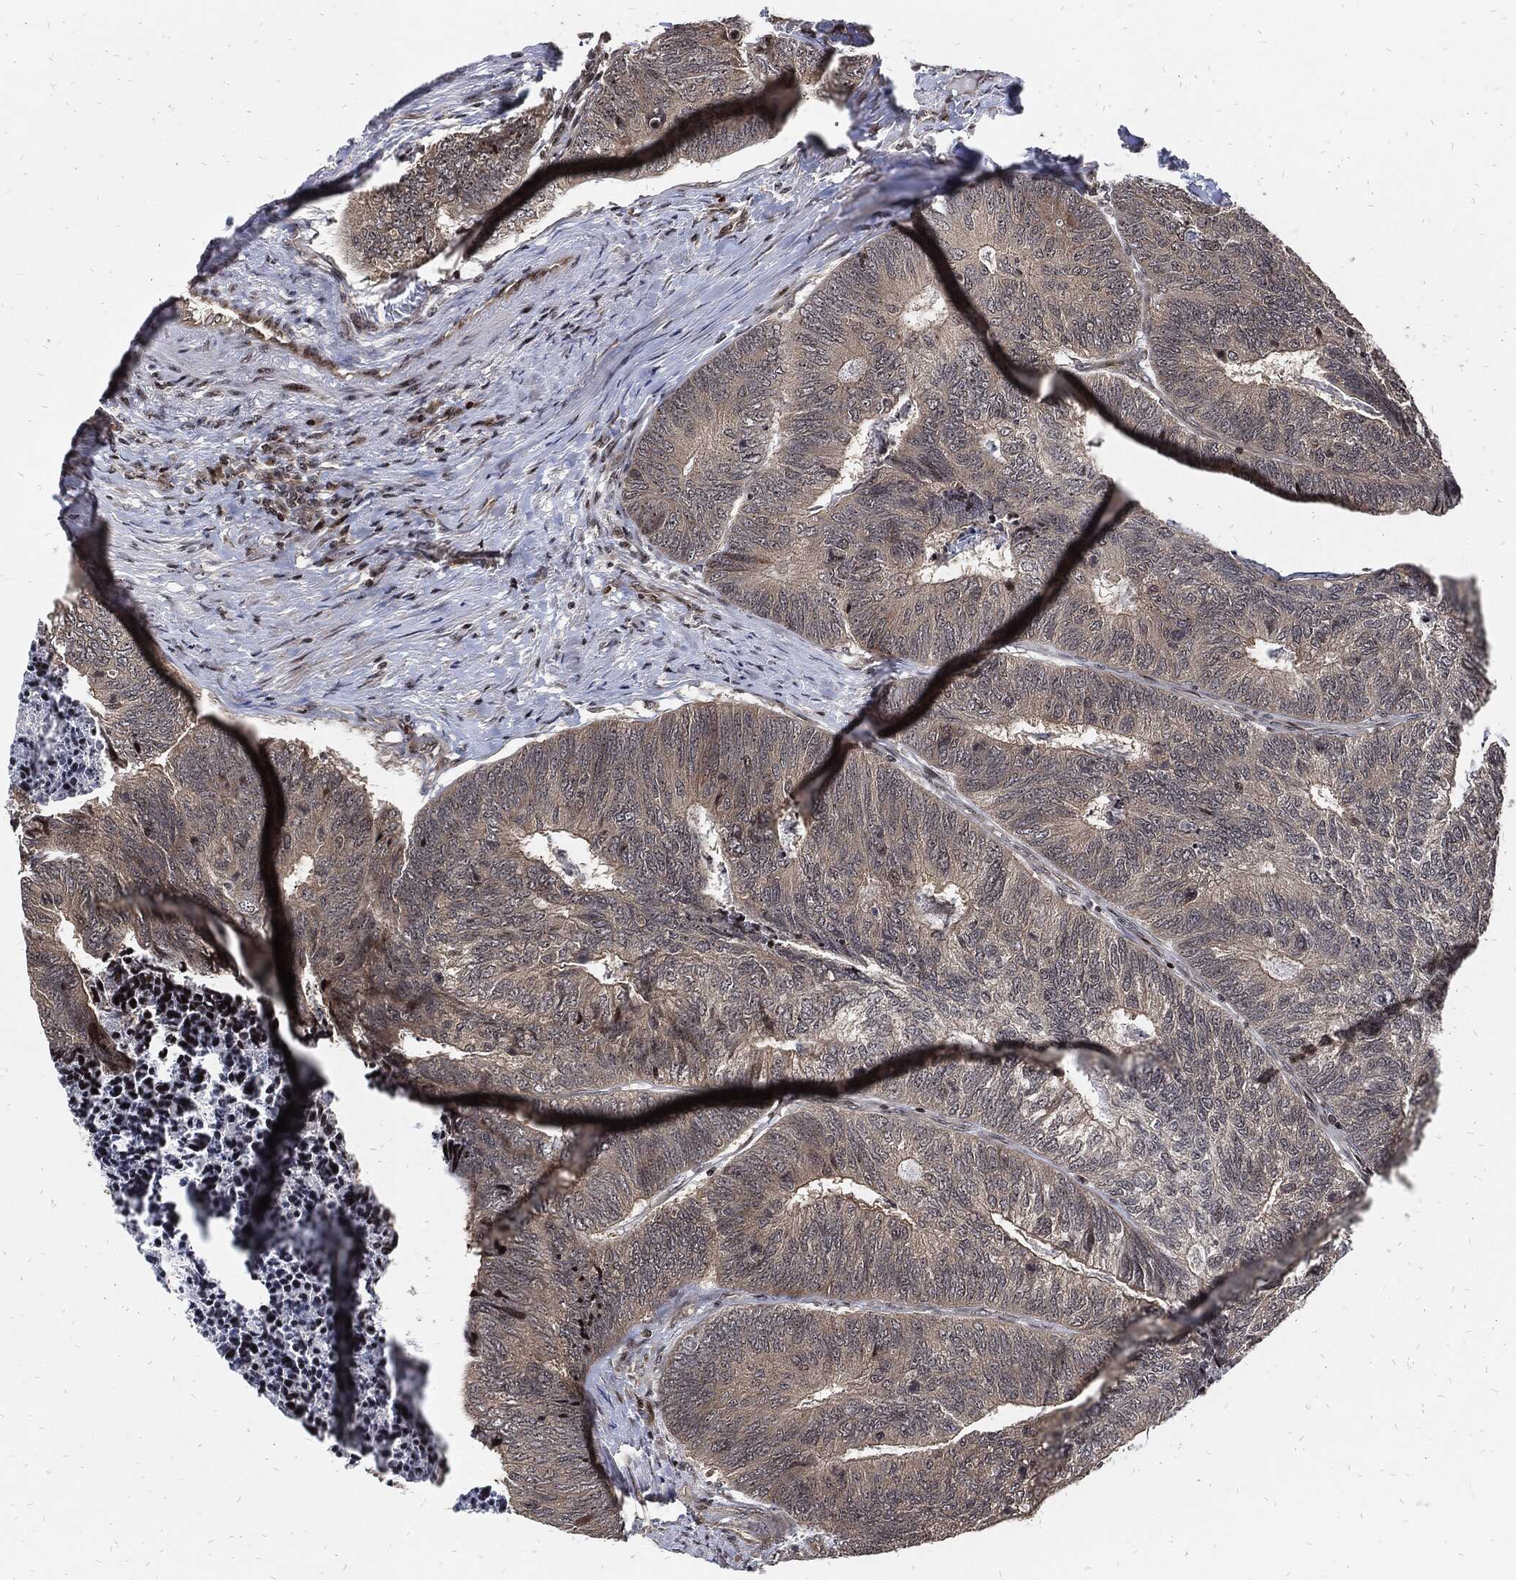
{"staining": {"intensity": "negative", "quantity": "none", "location": "none"}, "tissue": "colorectal cancer", "cell_type": "Tumor cells", "image_type": "cancer", "snomed": [{"axis": "morphology", "description": "Adenocarcinoma, NOS"}, {"axis": "topography", "description": "Colon"}], "caption": "A micrograph of adenocarcinoma (colorectal) stained for a protein shows no brown staining in tumor cells.", "gene": "ZNF775", "patient": {"sex": "female", "age": 67}}